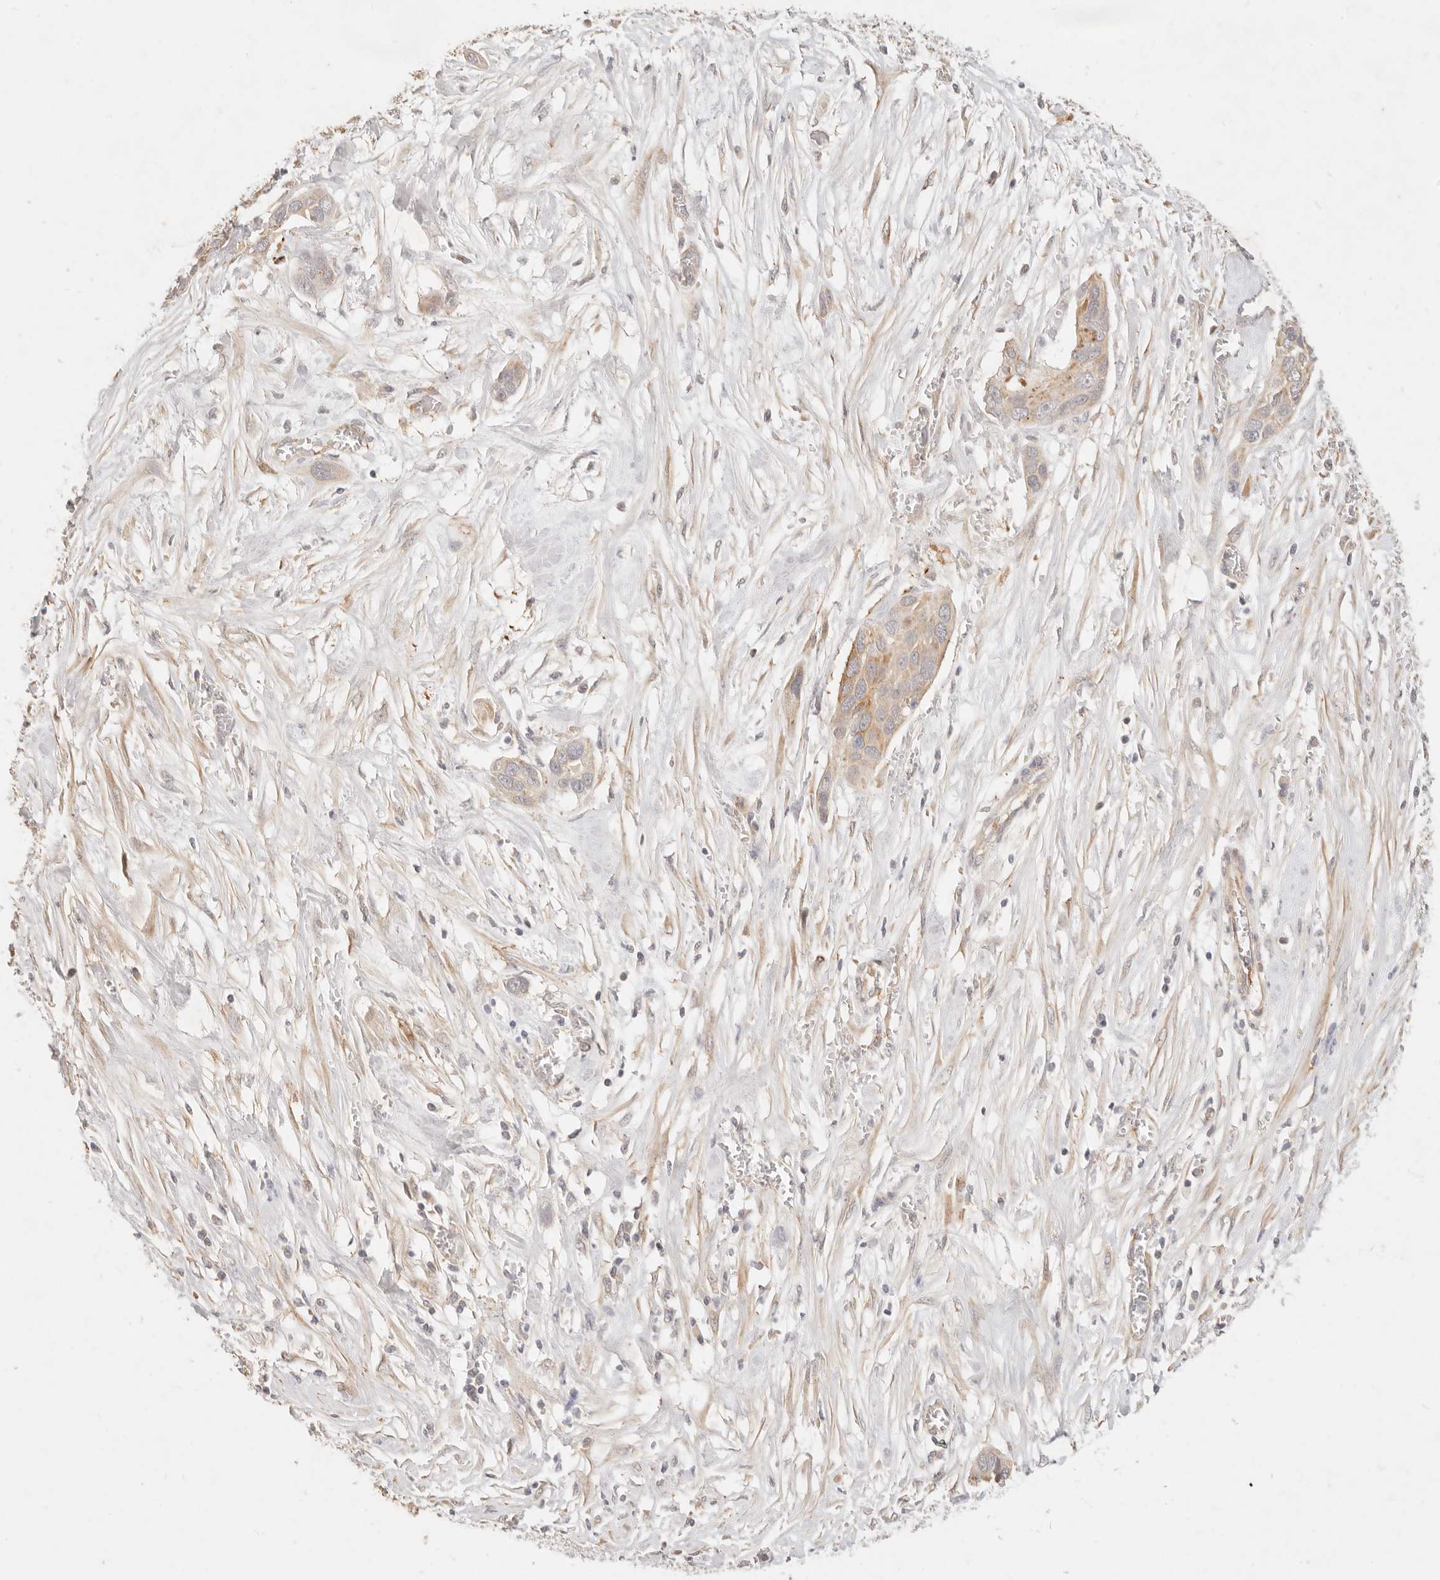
{"staining": {"intensity": "weak", "quantity": "<25%", "location": "cytoplasmic/membranous"}, "tissue": "pancreatic cancer", "cell_type": "Tumor cells", "image_type": "cancer", "snomed": [{"axis": "morphology", "description": "Adenocarcinoma, NOS"}, {"axis": "topography", "description": "Pancreas"}], "caption": "Photomicrograph shows no protein expression in tumor cells of pancreatic cancer (adenocarcinoma) tissue.", "gene": "RUBCNL", "patient": {"sex": "female", "age": 60}}